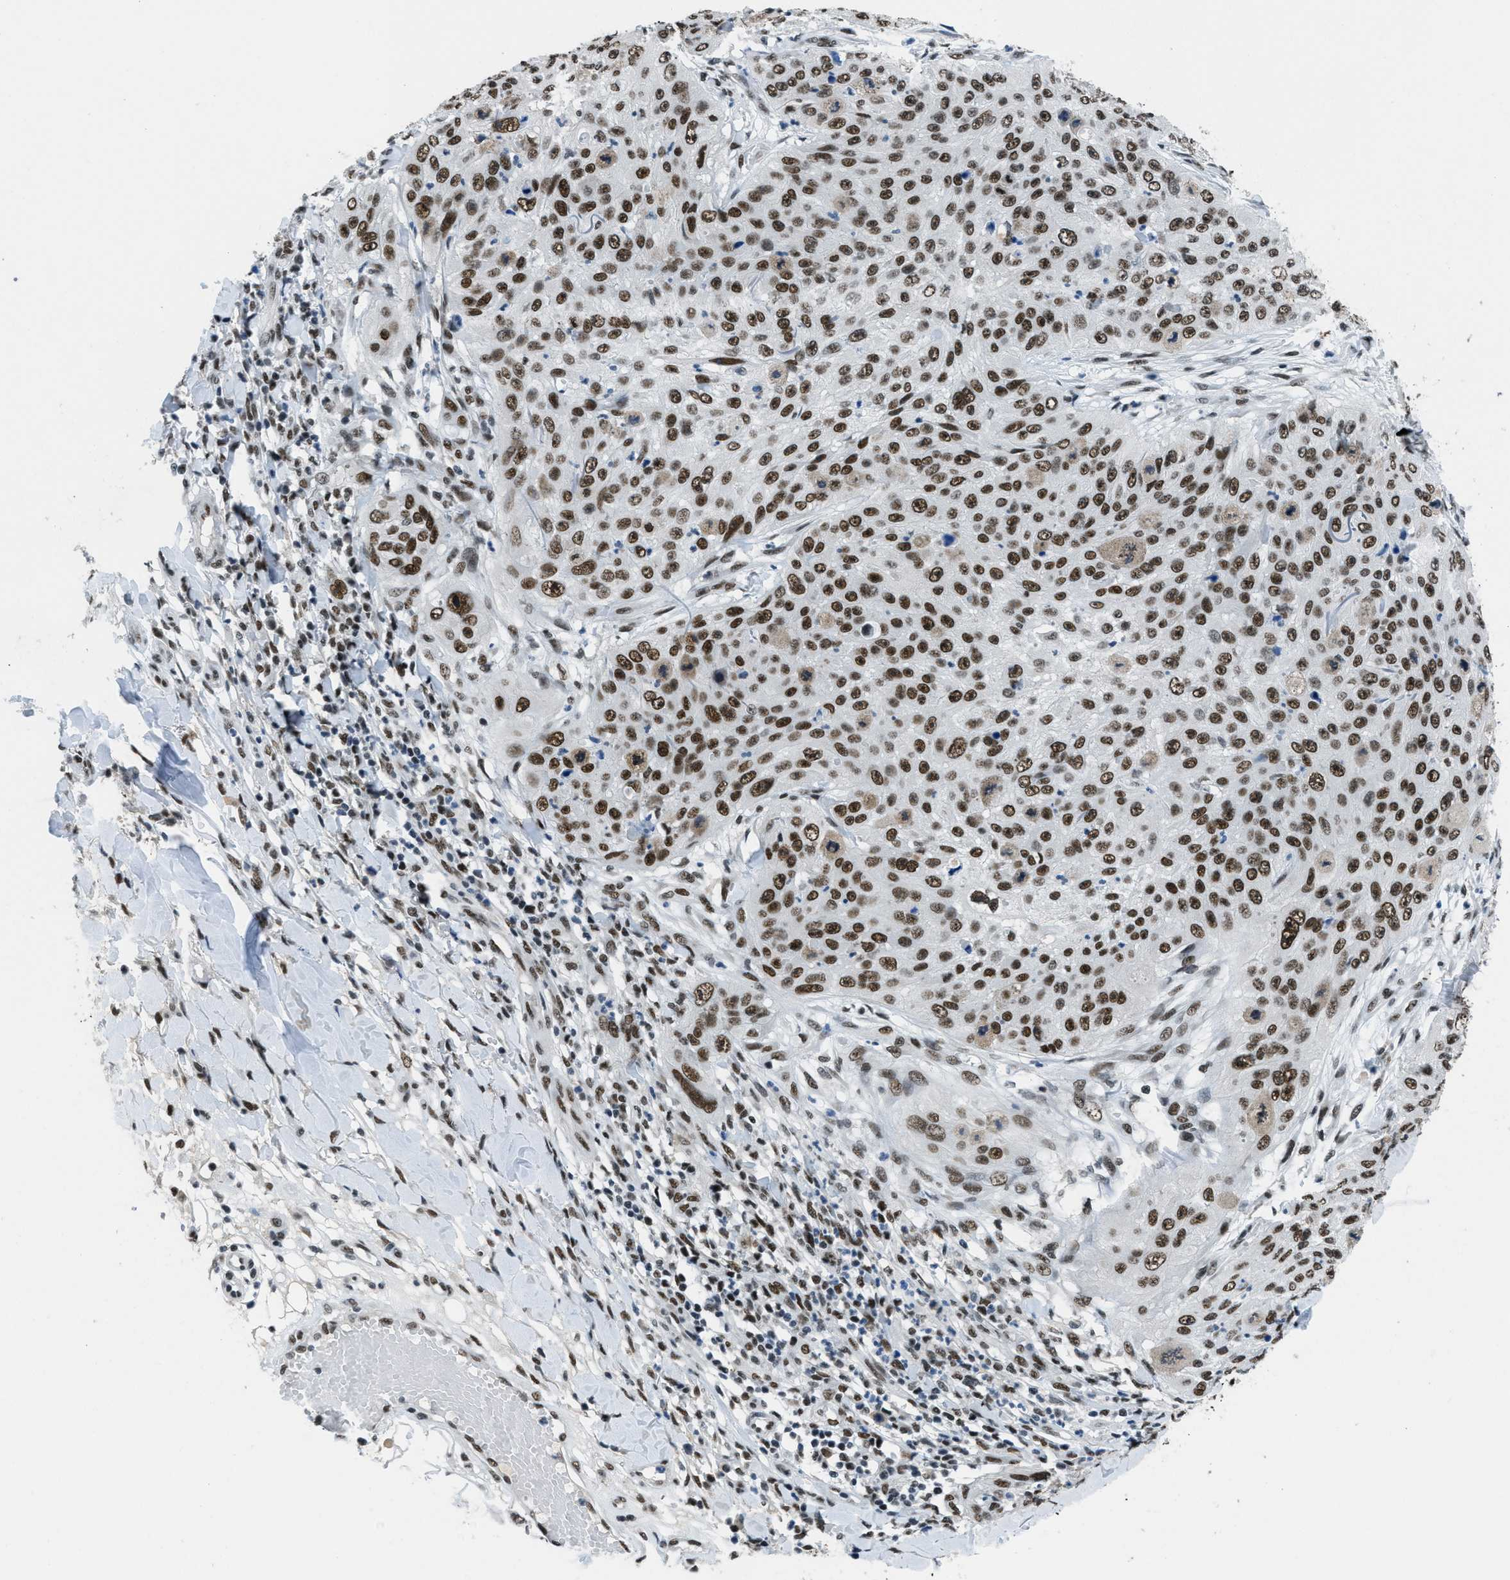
{"staining": {"intensity": "strong", "quantity": ">75%", "location": "nuclear"}, "tissue": "skin cancer", "cell_type": "Tumor cells", "image_type": "cancer", "snomed": [{"axis": "morphology", "description": "Squamous cell carcinoma, NOS"}, {"axis": "topography", "description": "Skin"}], "caption": "Immunohistochemical staining of human skin cancer shows high levels of strong nuclear positivity in about >75% of tumor cells. The staining was performed using DAB (3,3'-diaminobenzidine), with brown indicating positive protein expression. Nuclei are stained blue with hematoxylin.", "gene": "GATAD2B", "patient": {"sex": "female", "age": 80}}